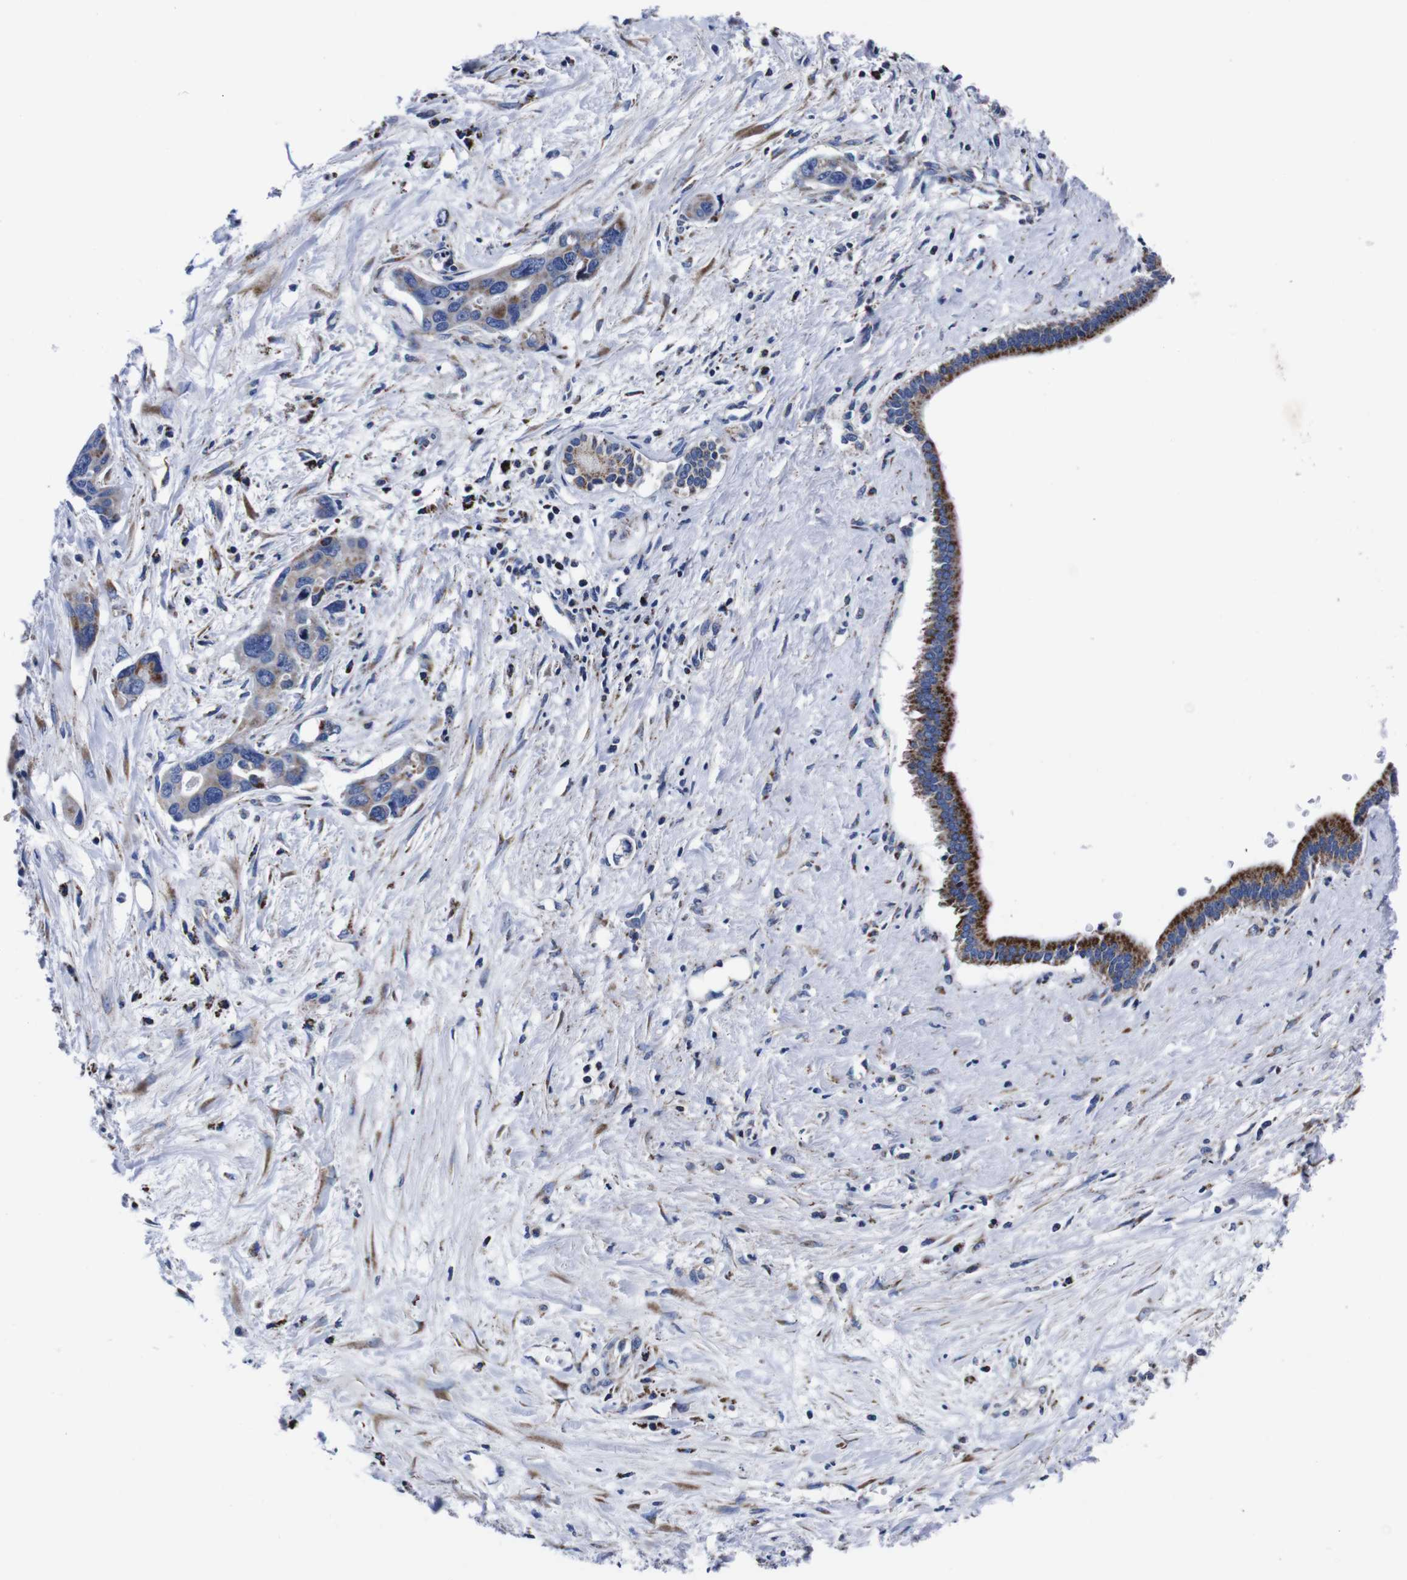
{"staining": {"intensity": "weak", "quantity": ">75%", "location": "cytoplasmic/membranous"}, "tissue": "liver cancer", "cell_type": "Tumor cells", "image_type": "cancer", "snomed": [{"axis": "morphology", "description": "Cholangiocarcinoma"}, {"axis": "topography", "description": "Liver"}], "caption": "DAB immunohistochemical staining of liver cancer shows weak cytoplasmic/membranous protein expression in approximately >75% of tumor cells.", "gene": "FKBP9", "patient": {"sex": "female", "age": 65}}